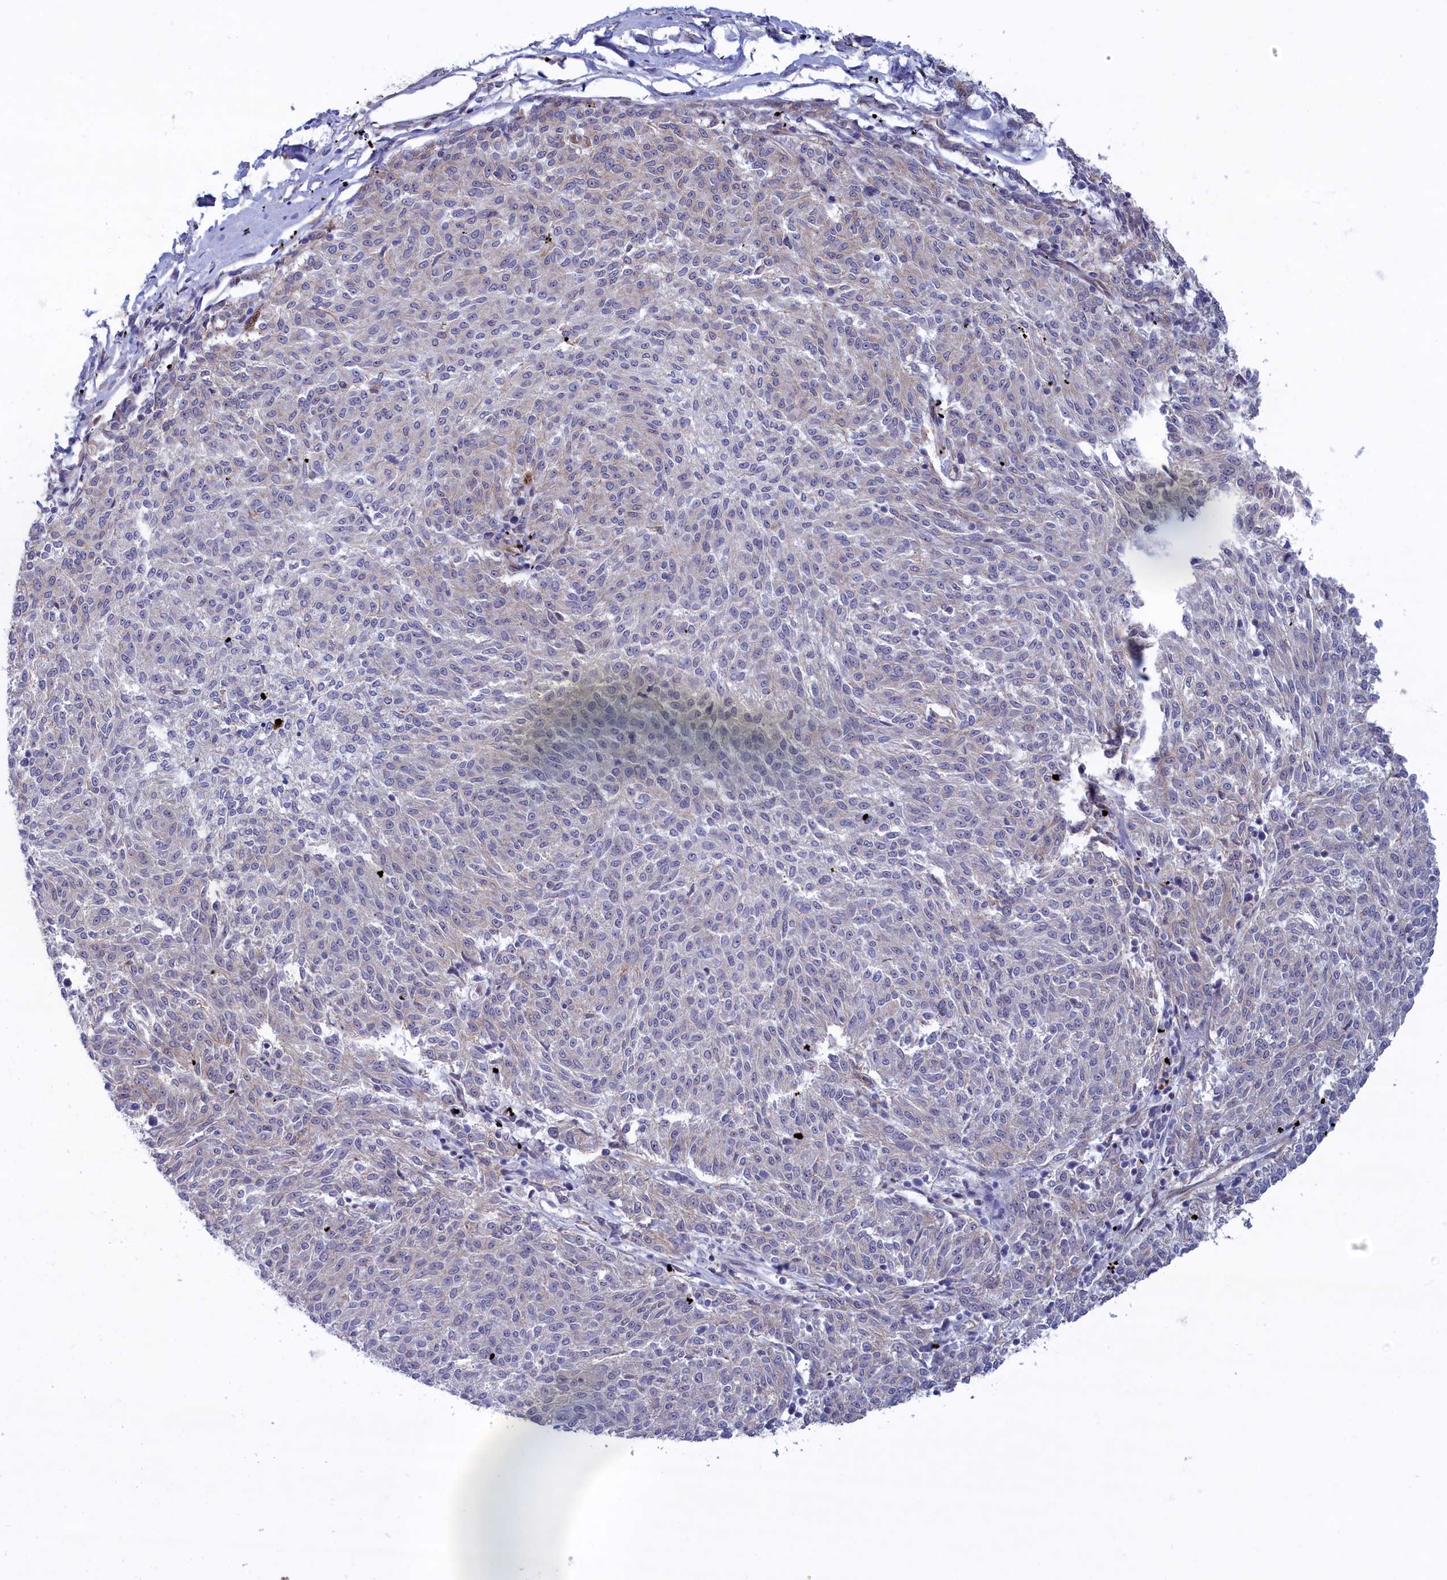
{"staining": {"intensity": "negative", "quantity": "none", "location": "none"}, "tissue": "melanoma", "cell_type": "Tumor cells", "image_type": "cancer", "snomed": [{"axis": "morphology", "description": "Malignant melanoma, NOS"}, {"axis": "topography", "description": "Skin"}], "caption": "There is no significant expression in tumor cells of malignant melanoma. Nuclei are stained in blue.", "gene": "ABCC12", "patient": {"sex": "female", "age": 72}}